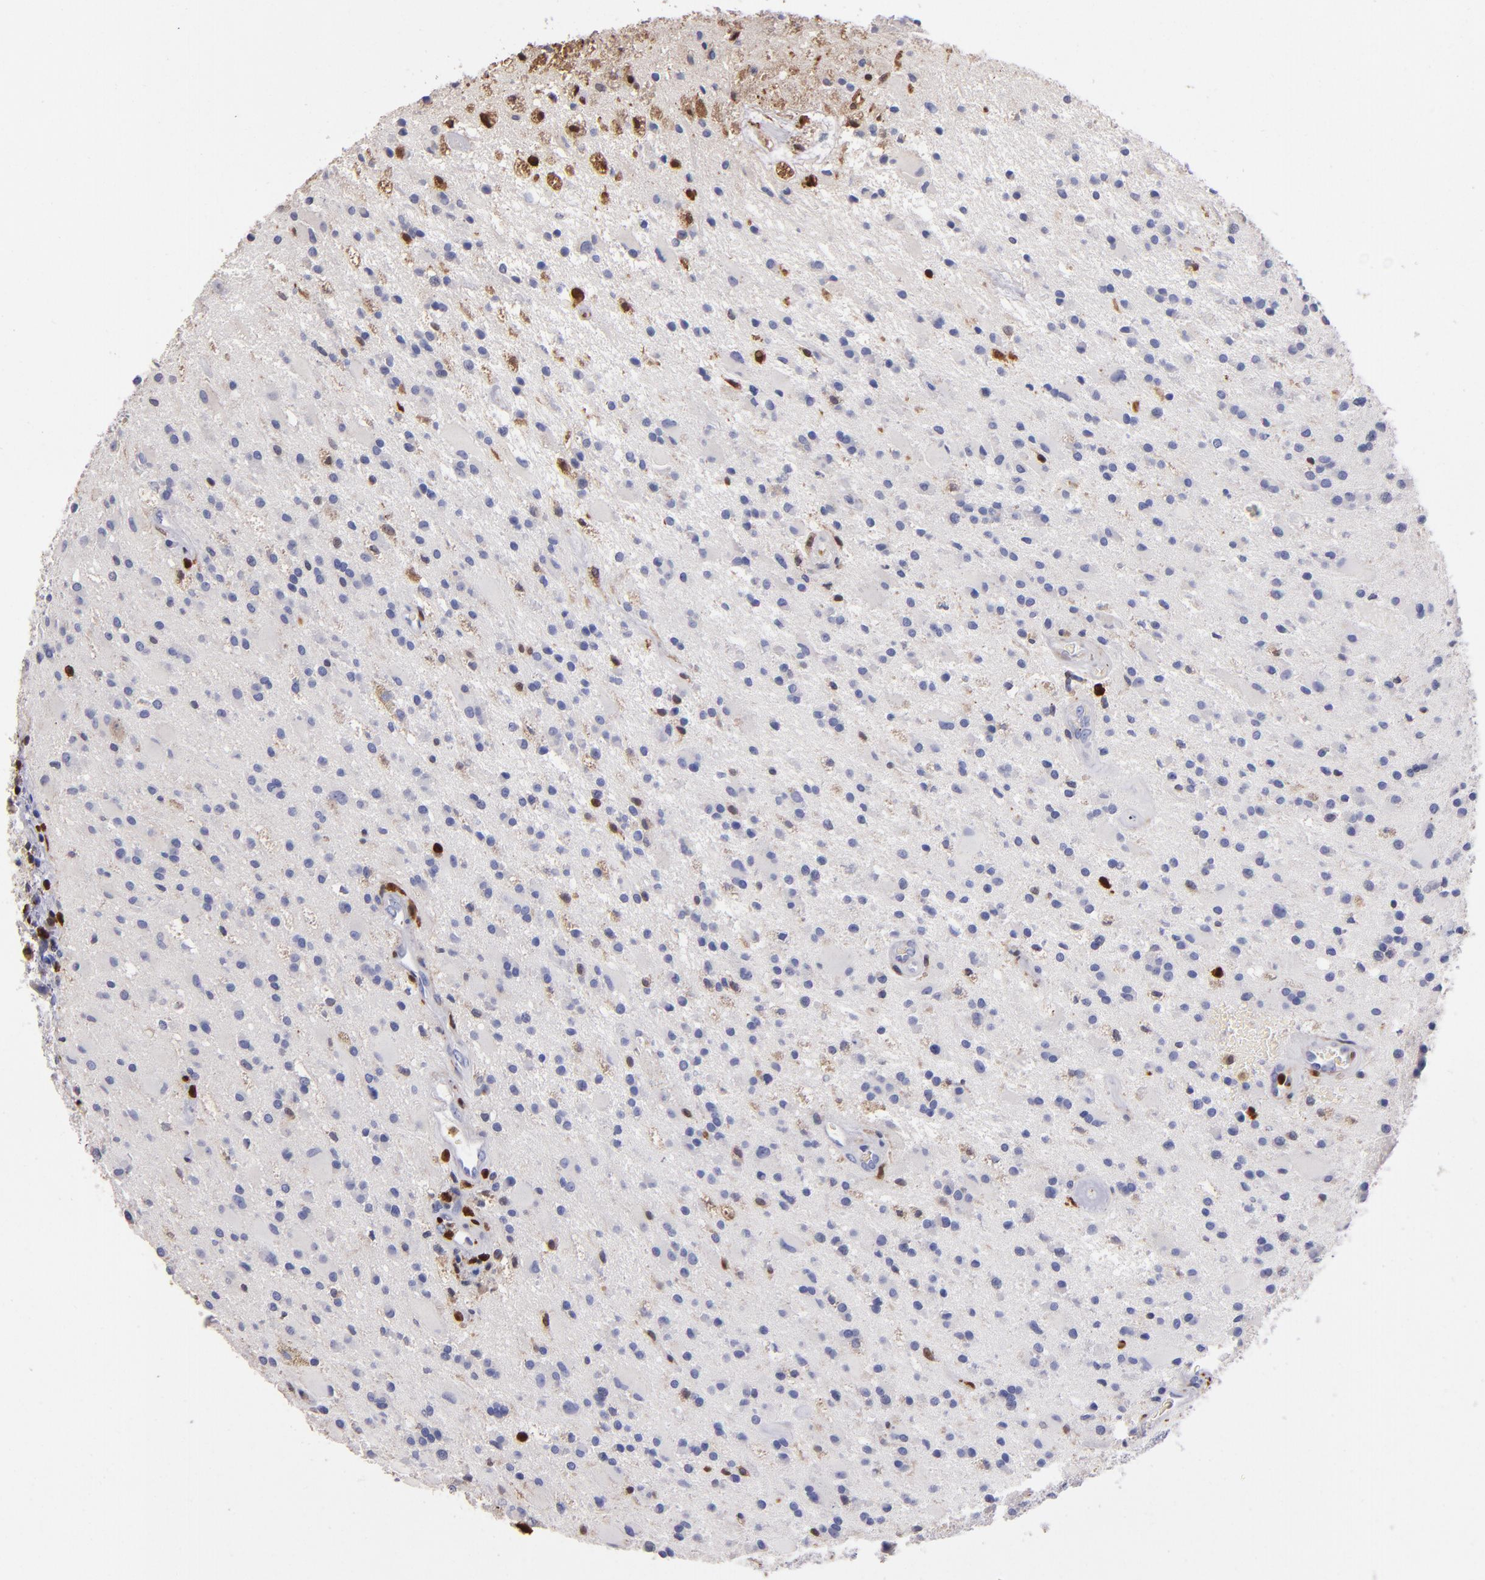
{"staining": {"intensity": "negative", "quantity": "none", "location": "none"}, "tissue": "glioma", "cell_type": "Tumor cells", "image_type": "cancer", "snomed": [{"axis": "morphology", "description": "Glioma, malignant, Low grade"}, {"axis": "topography", "description": "Brain"}], "caption": "High power microscopy histopathology image of an immunohistochemistry (IHC) photomicrograph of malignant glioma (low-grade), revealing no significant expression in tumor cells.", "gene": "S100A4", "patient": {"sex": "male", "age": 58}}